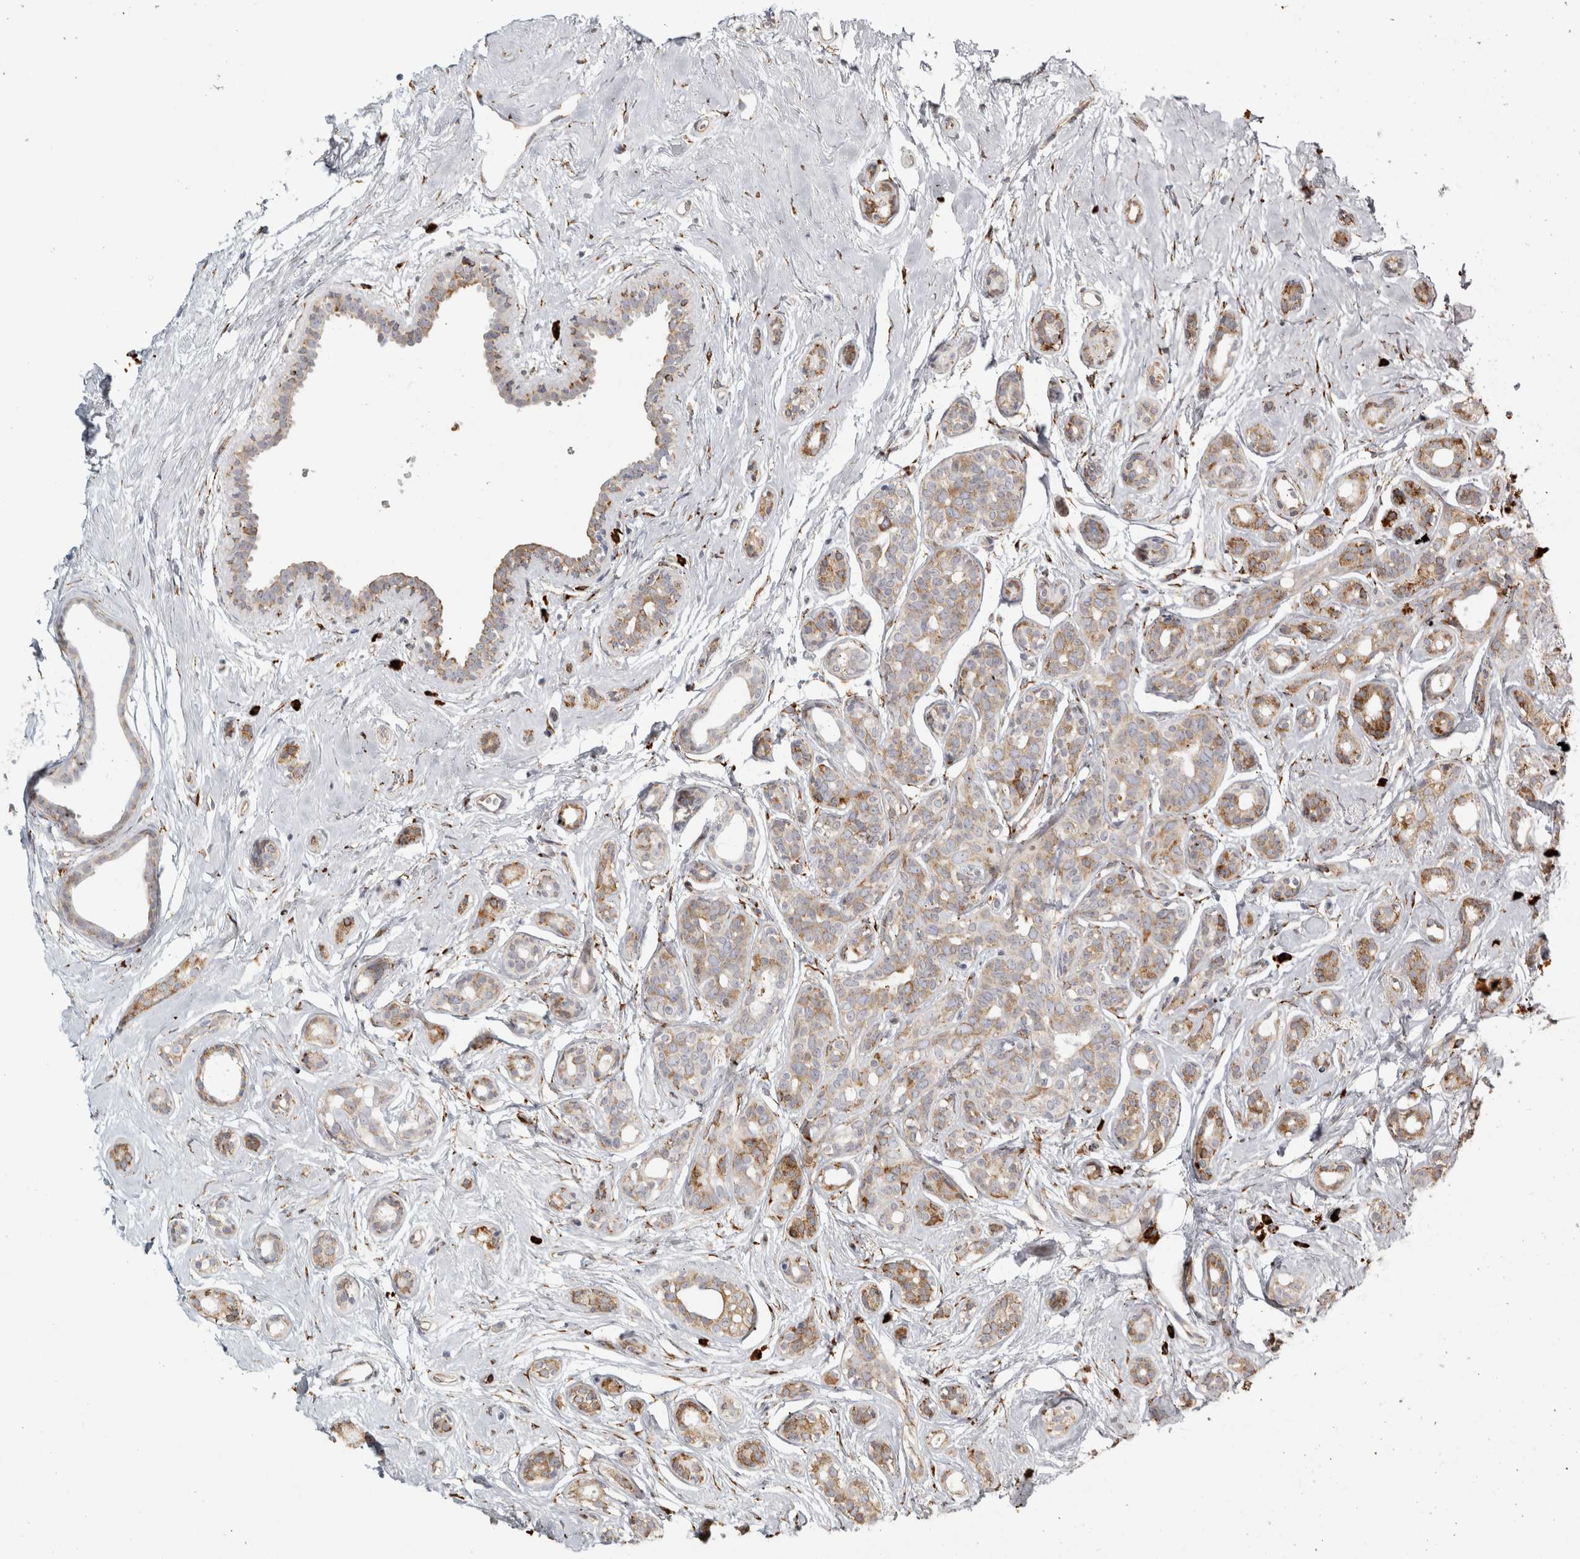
{"staining": {"intensity": "moderate", "quantity": "25%-75%", "location": "cytoplasmic/membranous"}, "tissue": "breast cancer", "cell_type": "Tumor cells", "image_type": "cancer", "snomed": [{"axis": "morphology", "description": "Duct carcinoma"}, {"axis": "topography", "description": "Breast"}], "caption": "Moderate cytoplasmic/membranous staining for a protein is appreciated in about 25%-75% of tumor cells of invasive ductal carcinoma (breast) using IHC.", "gene": "OSTN", "patient": {"sex": "female", "age": 55}}